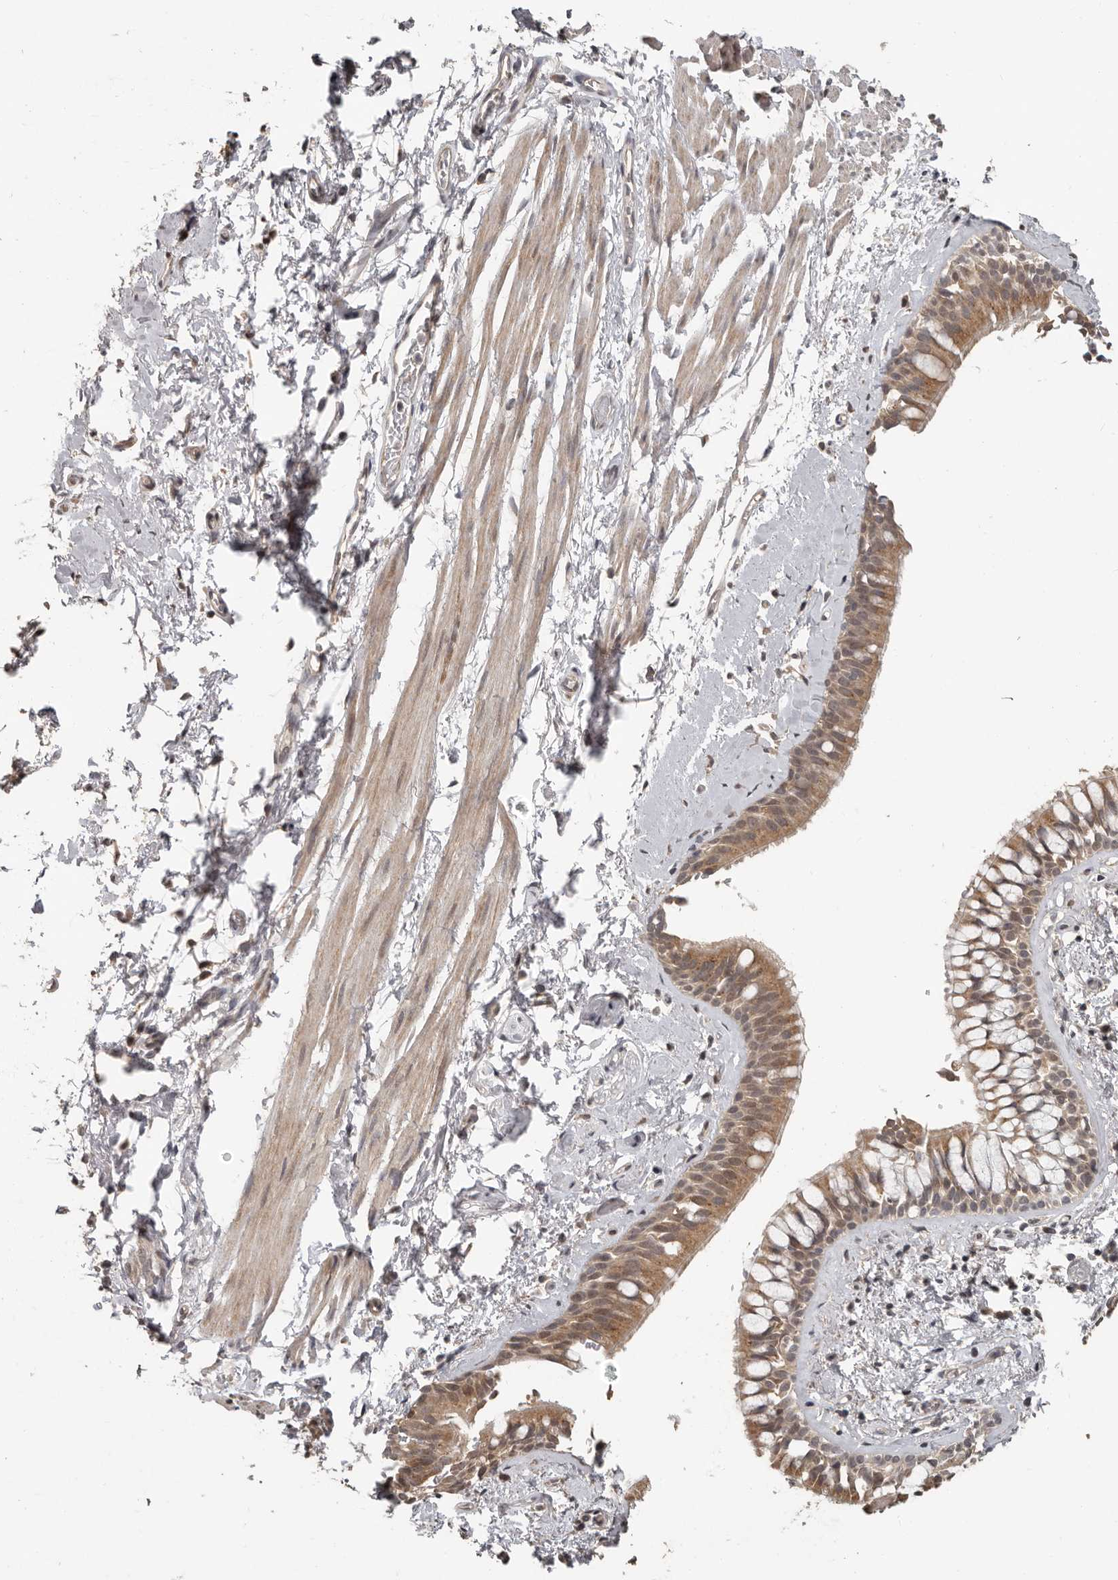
{"staining": {"intensity": "moderate", "quantity": ">75%", "location": "cytoplasmic/membranous"}, "tissue": "bronchus", "cell_type": "Respiratory epithelial cells", "image_type": "normal", "snomed": [{"axis": "morphology", "description": "Normal tissue, NOS"}, {"axis": "morphology", "description": "Inflammation, NOS"}, {"axis": "topography", "description": "Cartilage tissue"}, {"axis": "topography", "description": "Bronchus"}, {"axis": "topography", "description": "Lung"}], "caption": "Protein expression by IHC demonstrates moderate cytoplasmic/membranous expression in about >75% of respiratory epithelial cells in unremarkable bronchus.", "gene": "ZFP14", "patient": {"sex": "female", "age": 64}}